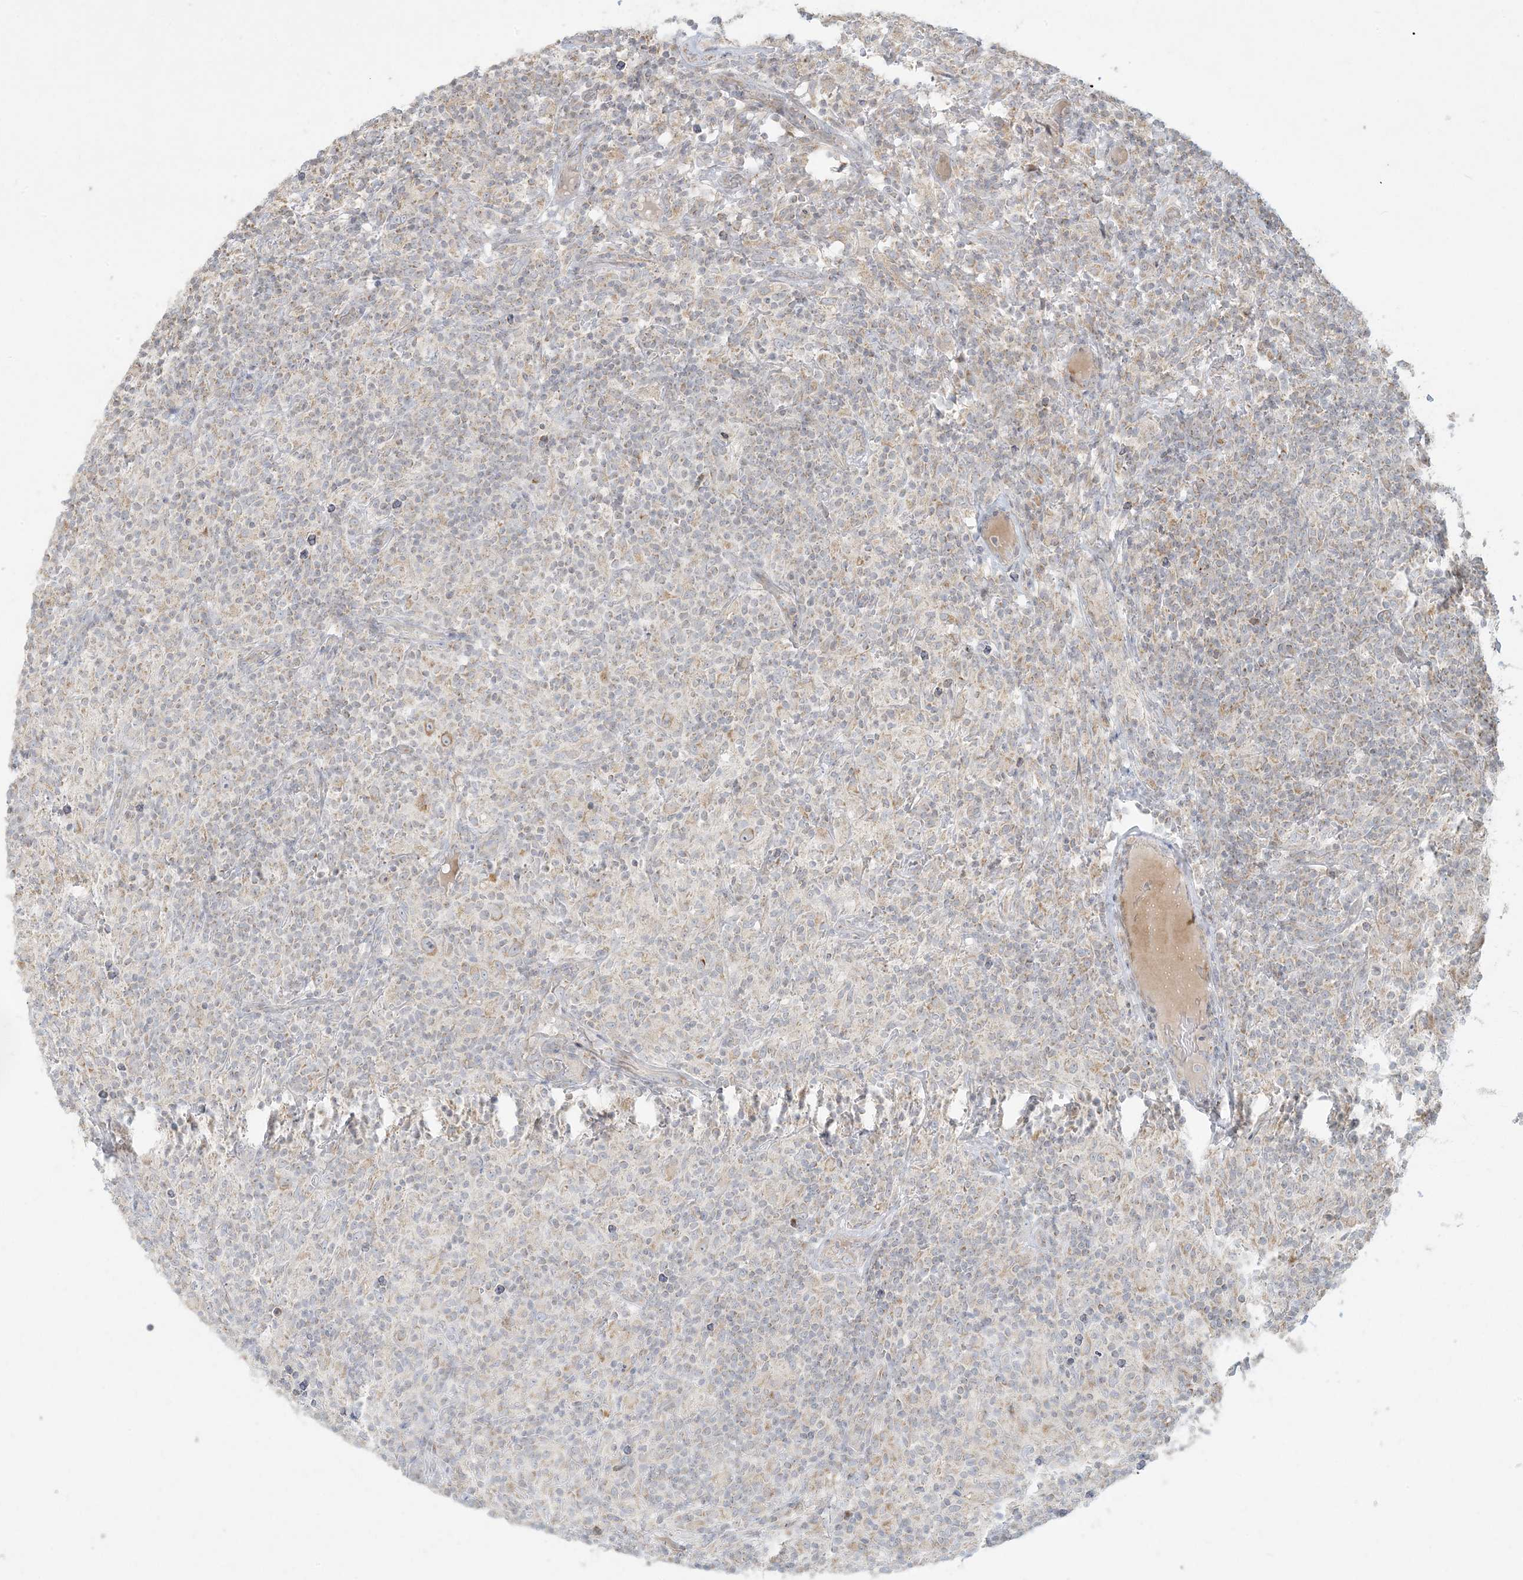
{"staining": {"intensity": "weak", "quantity": ">75%", "location": "cytoplasmic/membranous"}, "tissue": "lymphoma", "cell_type": "Tumor cells", "image_type": "cancer", "snomed": [{"axis": "morphology", "description": "Hodgkin's disease, NOS"}, {"axis": "topography", "description": "Lymph node"}], "caption": "Protein staining reveals weak cytoplasmic/membranous positivity in about >75% of tumor cells in lymphoma. The staining was performed using DAB, with brown indicating positive protein expression. Nuclei are stained blue with hematoxylin.", "gene": "MCAT", "patient": {"sex": "male", "age": 70}}